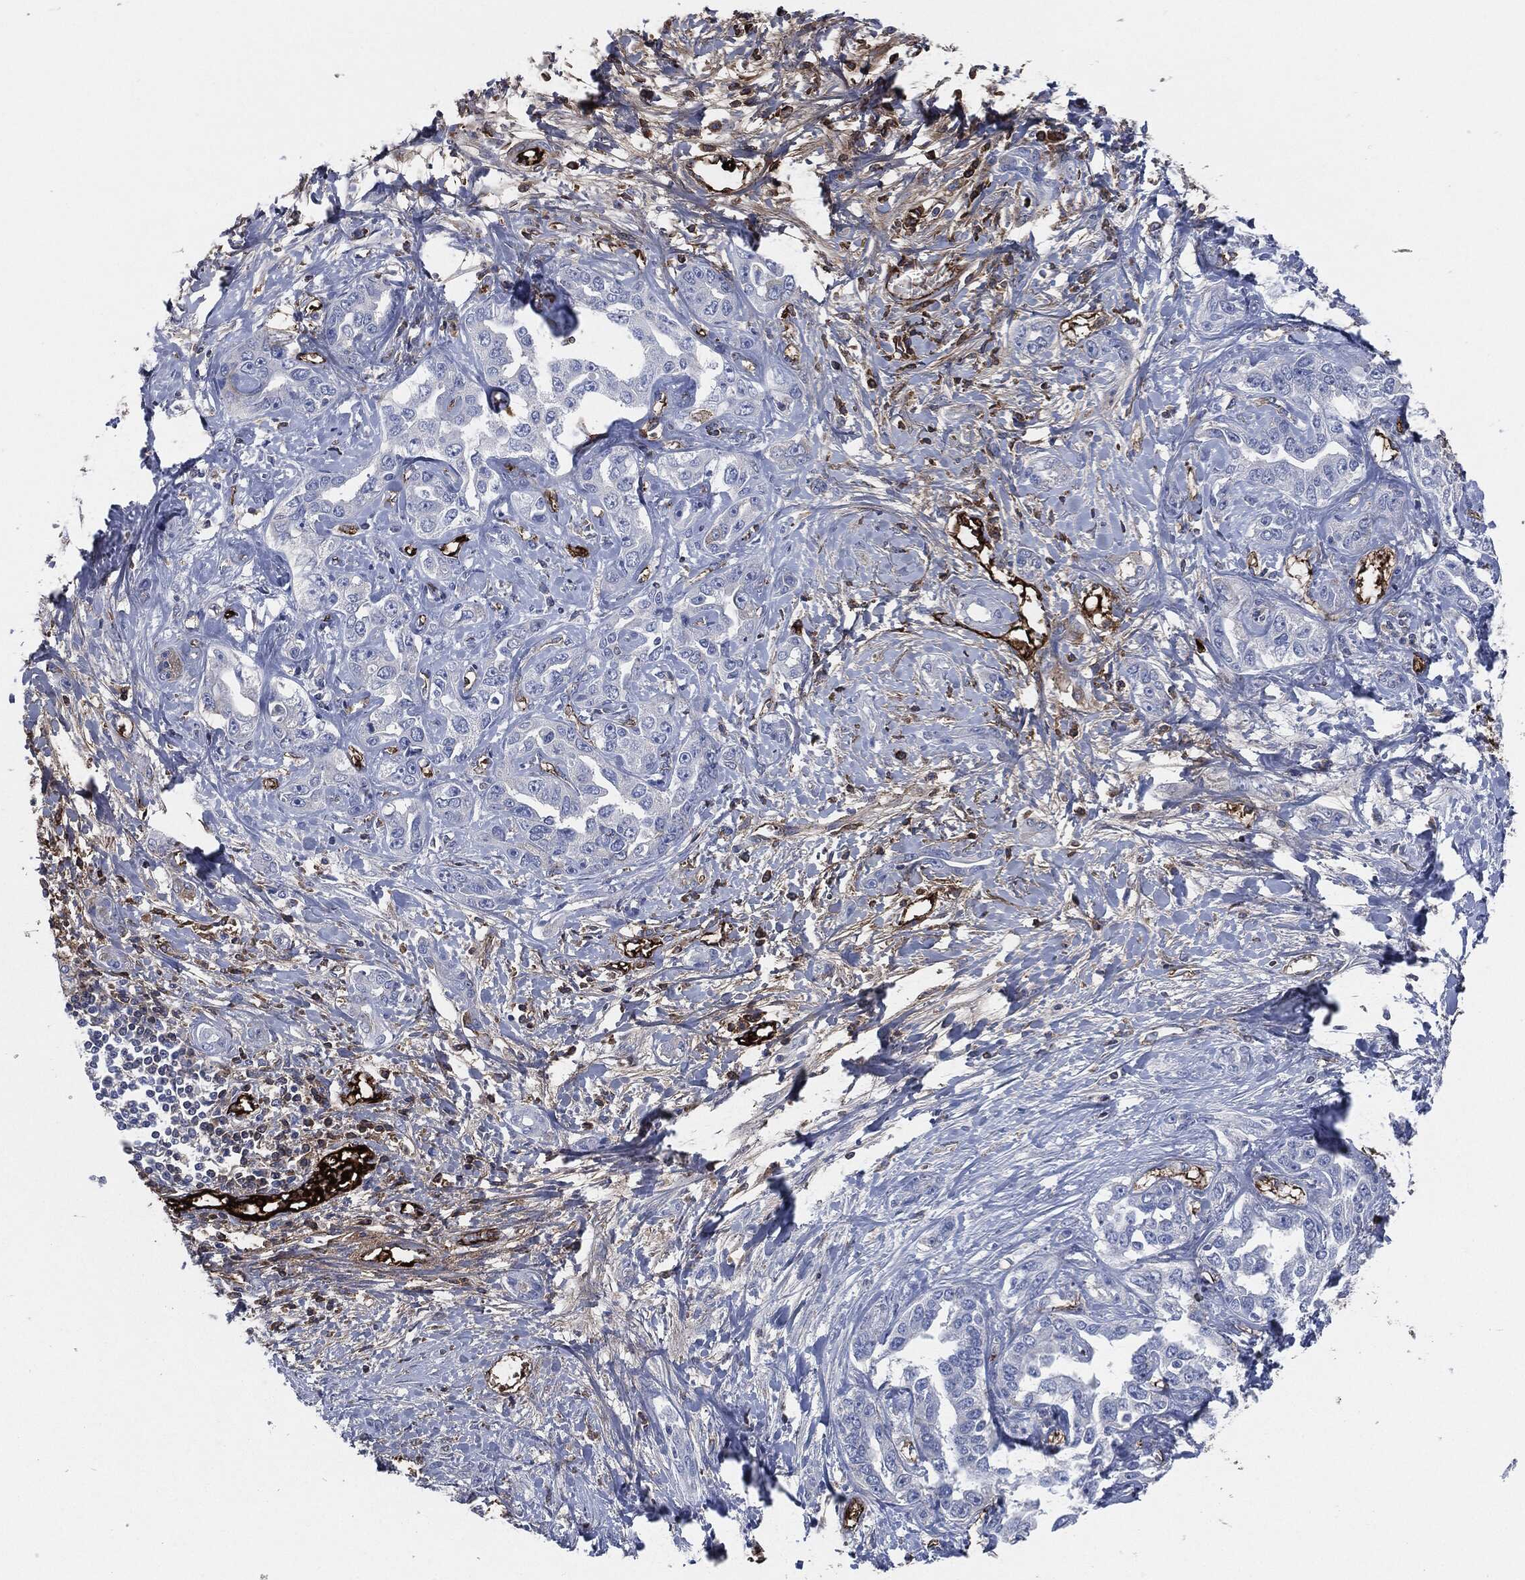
{"staining": {"intensity": "moderate", "quantity": "<25%", "location": "cytoplasmic/membranous"}, "tissue": "liver cancer", "cell_type": "Tumor cells", "image_type": "cancer", "snomed": [{"axis": "morphology", "description": "Cholangiocarcinoma"}, {"axis": "topography", "description": "Liver"}], "caption": "Brown immunohistochemical staining in liver cancer displays moderate cytoplasmic/membranous expression in about <25% of tumor cells. (DAB = brown stain, brightfield microscopy at high magnification).", "gene": "APOB", "patient": {"sex": "male", "age": 59}}